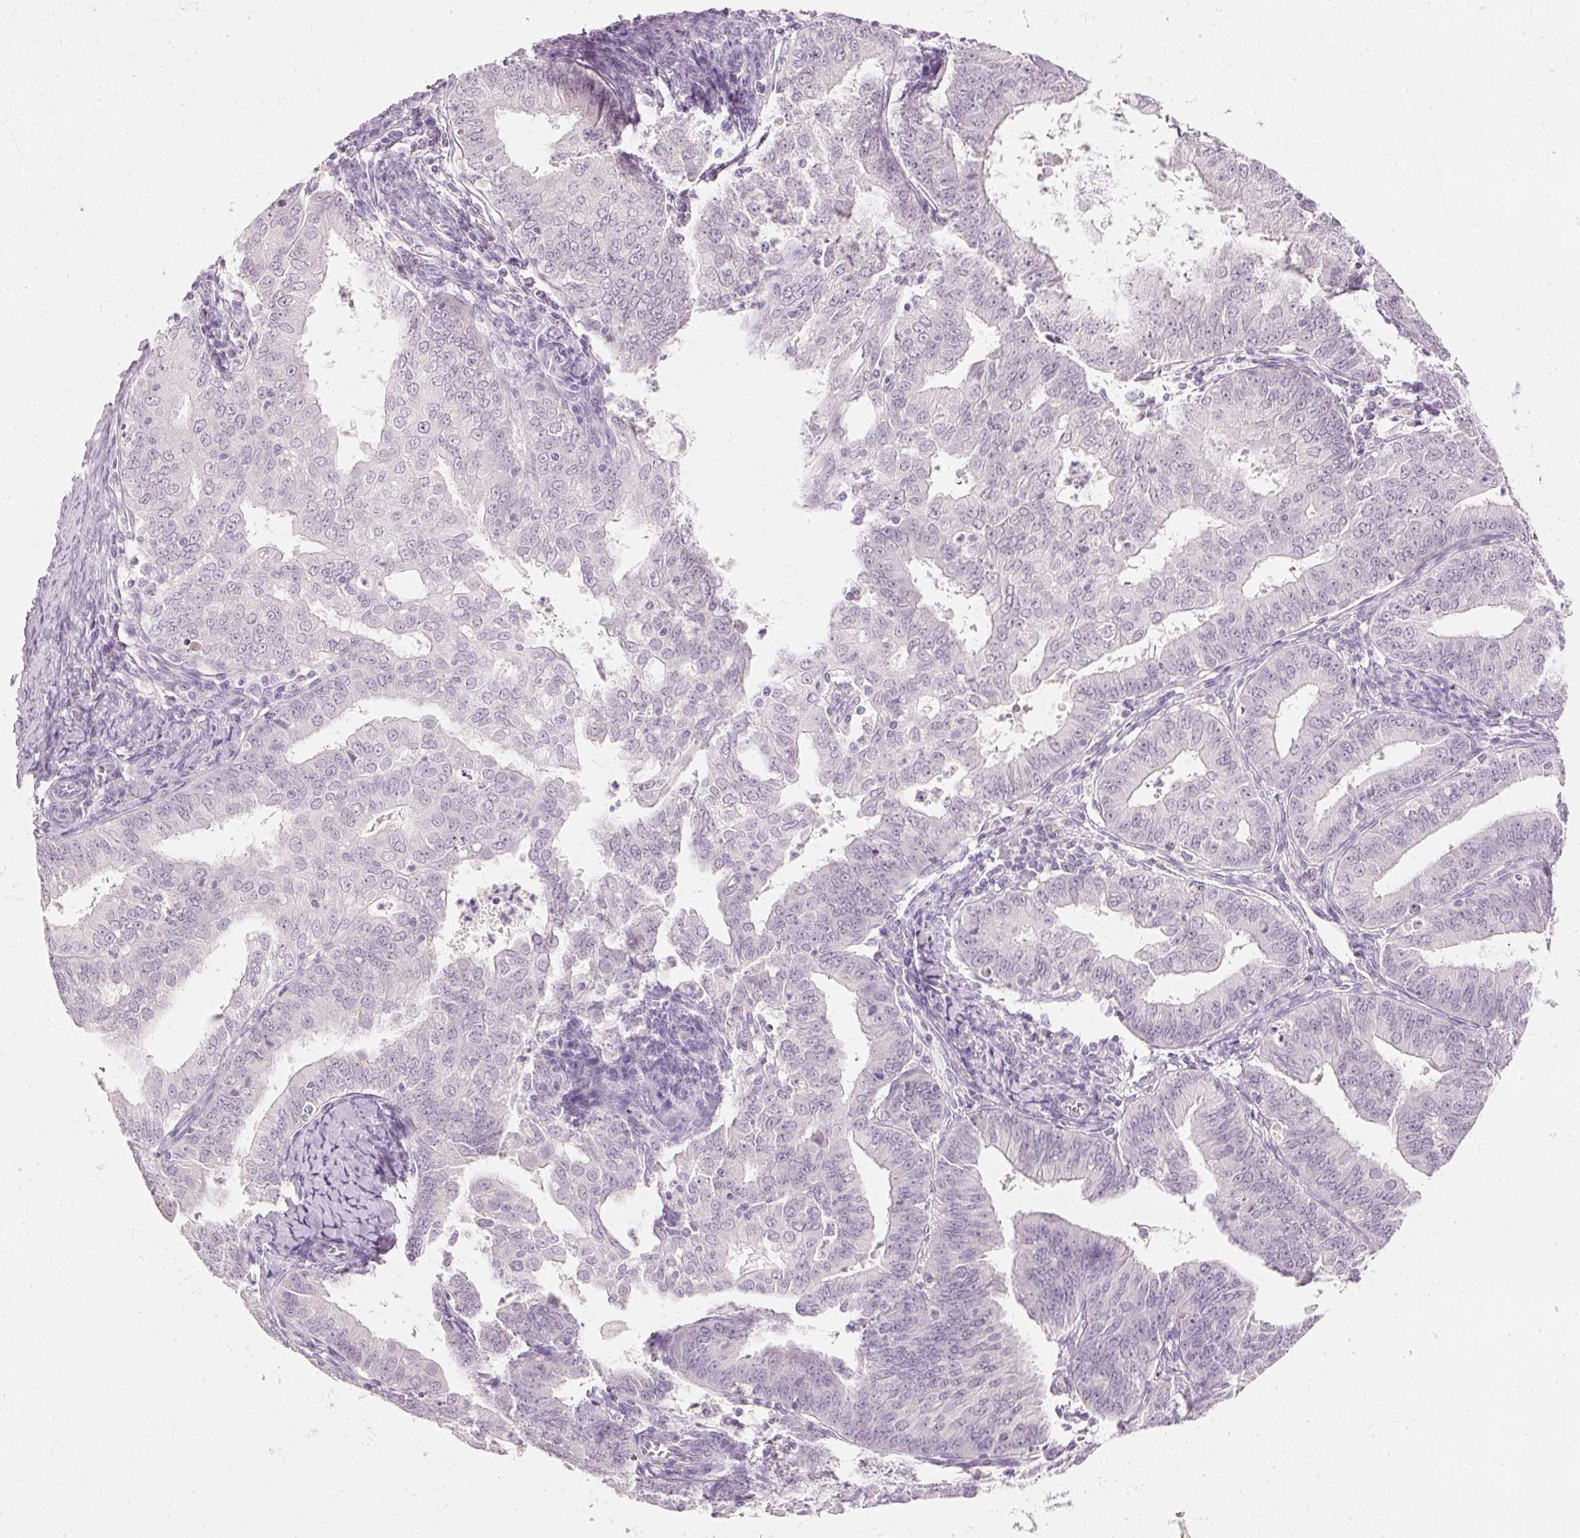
{"staining": {"intensity": "negative", "quantity": "none", "location": "none"}, "tissue": "endometrial cancer", "cell_type": "Tumor cells", "image_type": "cancer", "snomed": [{"axis": "morphology", "description": "Adenocarcinoma, NOS"}, {"axis": "topography", "description": "Endometrium"}], "caption": "This histopathology image is of endometrial cancer (adenocarcinoma) stained with IHC to label a protein in brown with the nuclei are counter-stained blue. There is no staining in tumor cells.", "gene": "ELAVL3", "patient": {"sex": "female", "age": 73}}